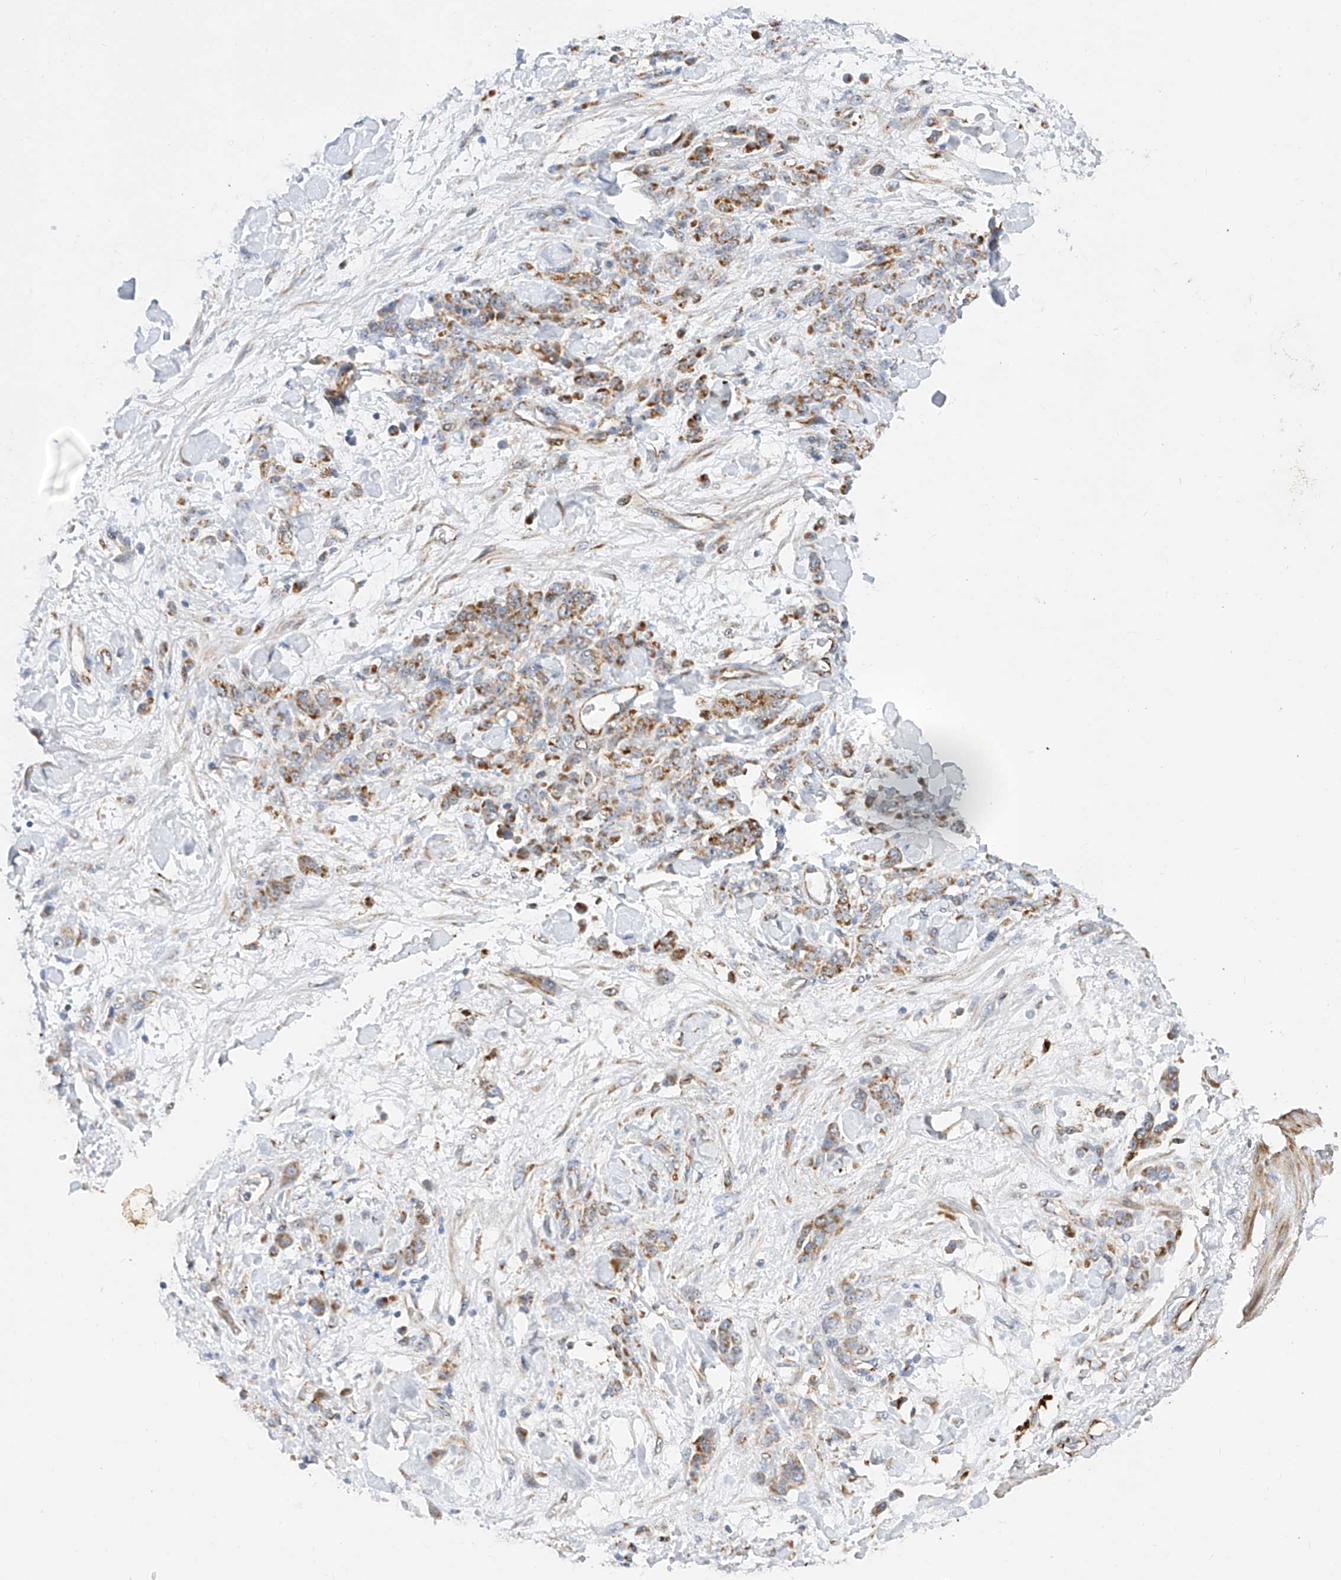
{"staining": {"intensity": "moderate", "quantity": ">75%", "location": "cytoplasmic/membranous"}, "tissue": "stomach cancer", "cell_type": "Tumor cells", "image_type": "cancer", "snomed": [{"axis": "morphology", "description": "Normal tissue, NOS"}, {"axis": "morphology", "description": "Adenocarcinoma, NOS"}, {"axis": "topography", "description": "Stomach"}], "caption": "Protein expression analysis of stomach cancer (adenocarcinoma) shows moderate cytoplasmic/membranous positivity in approximately >75% of tumor cells. The staining was performed using DAB (3,3'-diaminobenzidine) to visualize the protein expression in brown, while the nuclei were stained in blue with hematoxylin (Magnification: 20x).", "gene": "CST9", "patient": {"sex": "male", "age": 82}}